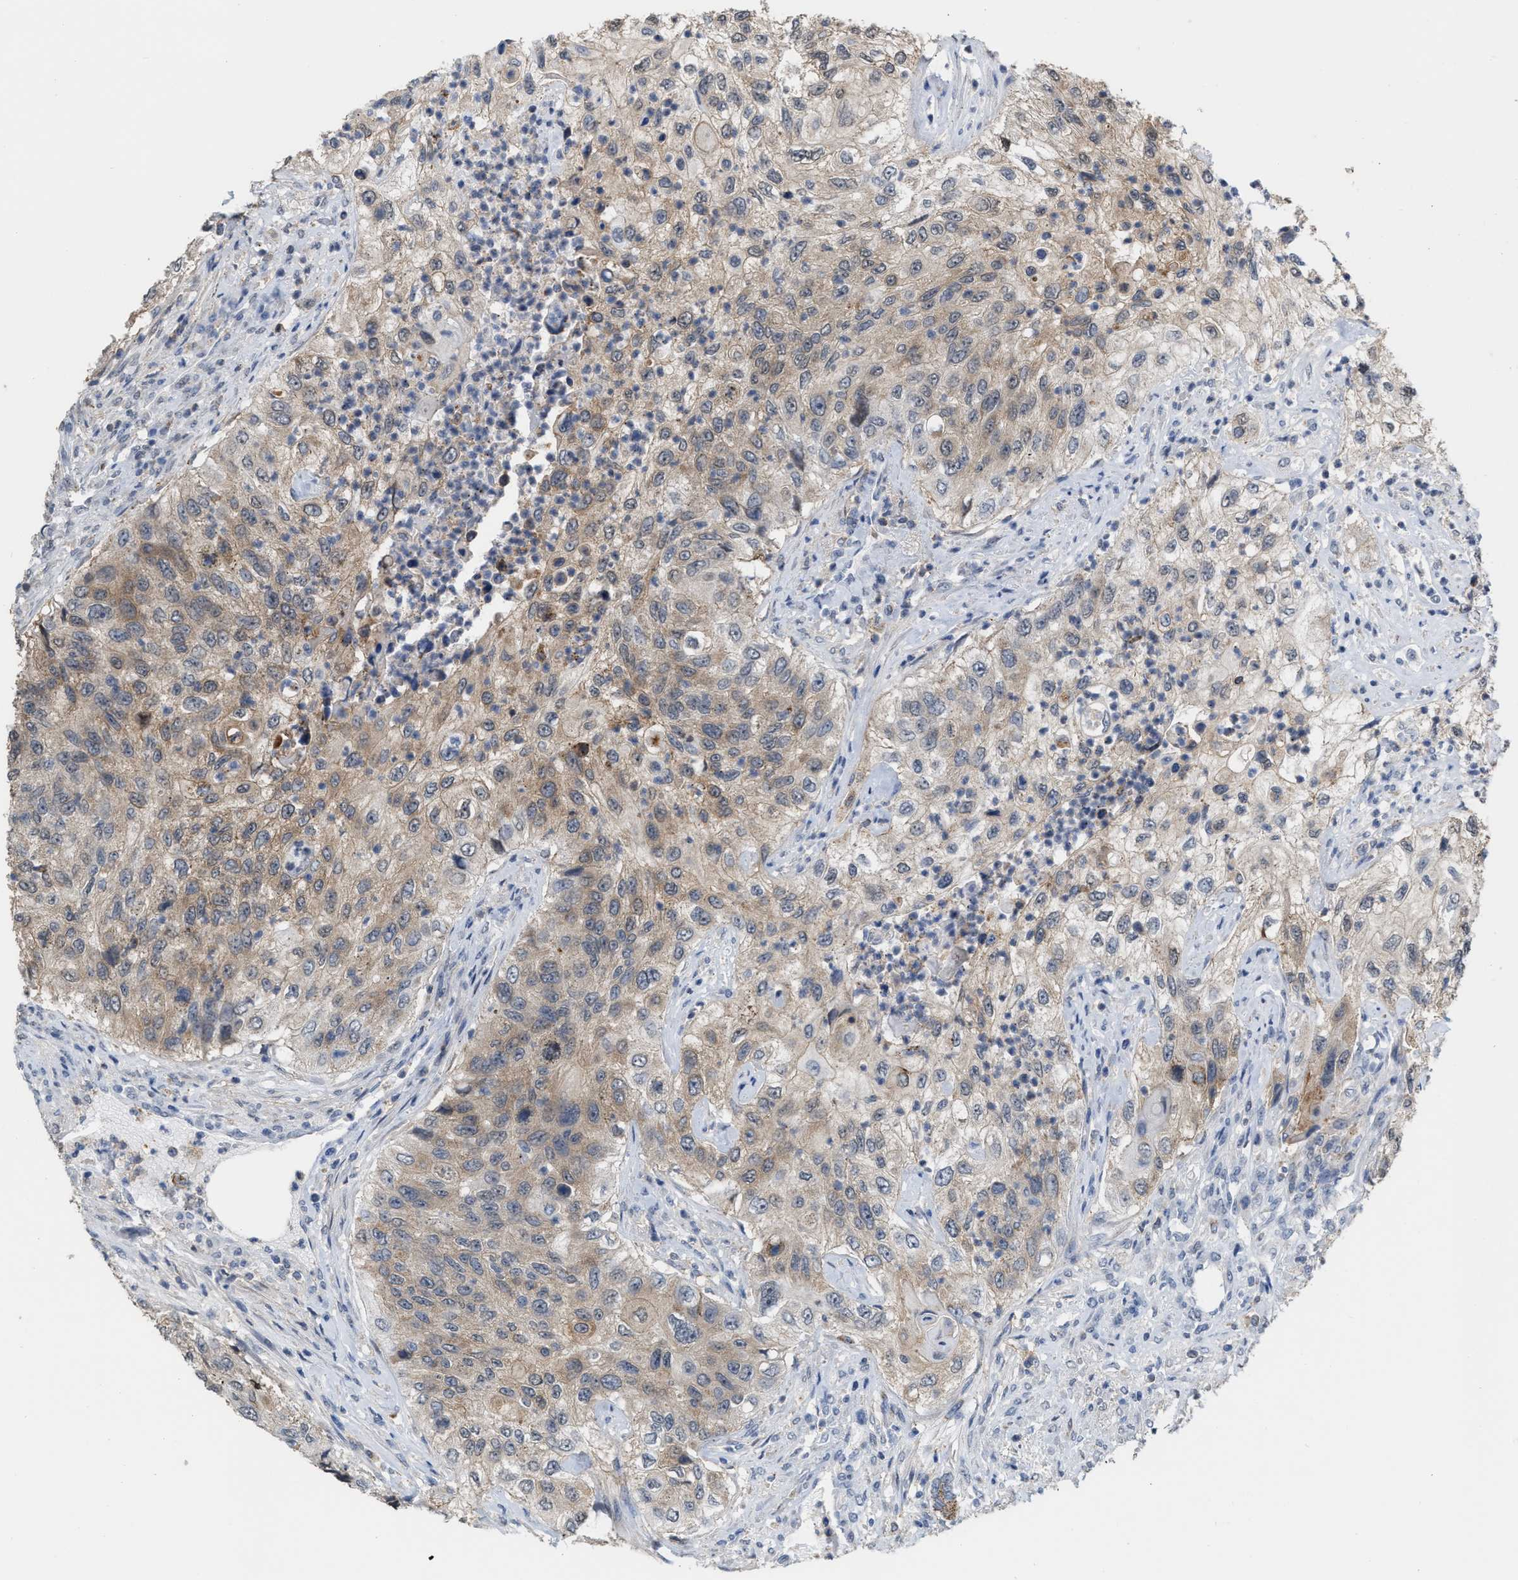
{"staining": {"intensity": "moderate", "quantity": ">75%", "location": "cytoplasmic/membranous"}, "tissue": "urothelial cancer", "cell_type": "Tumor cells", "image_type": "cancer", "snomed": [{"axis": "morphology", "description": "Urothelial carcinoma, High grade"}, {"axis": "topography", "description": "Urinary bladder"}], "caption": "Immunohistochemistry (DAB) staining of urothelial cancer demonstrates moderate cytoplasmic/membranous protein expression in approximately >75% of tumor cells.", "gene": "BAIAP2L1", "patient": {"sex": "female", "age": 60}}